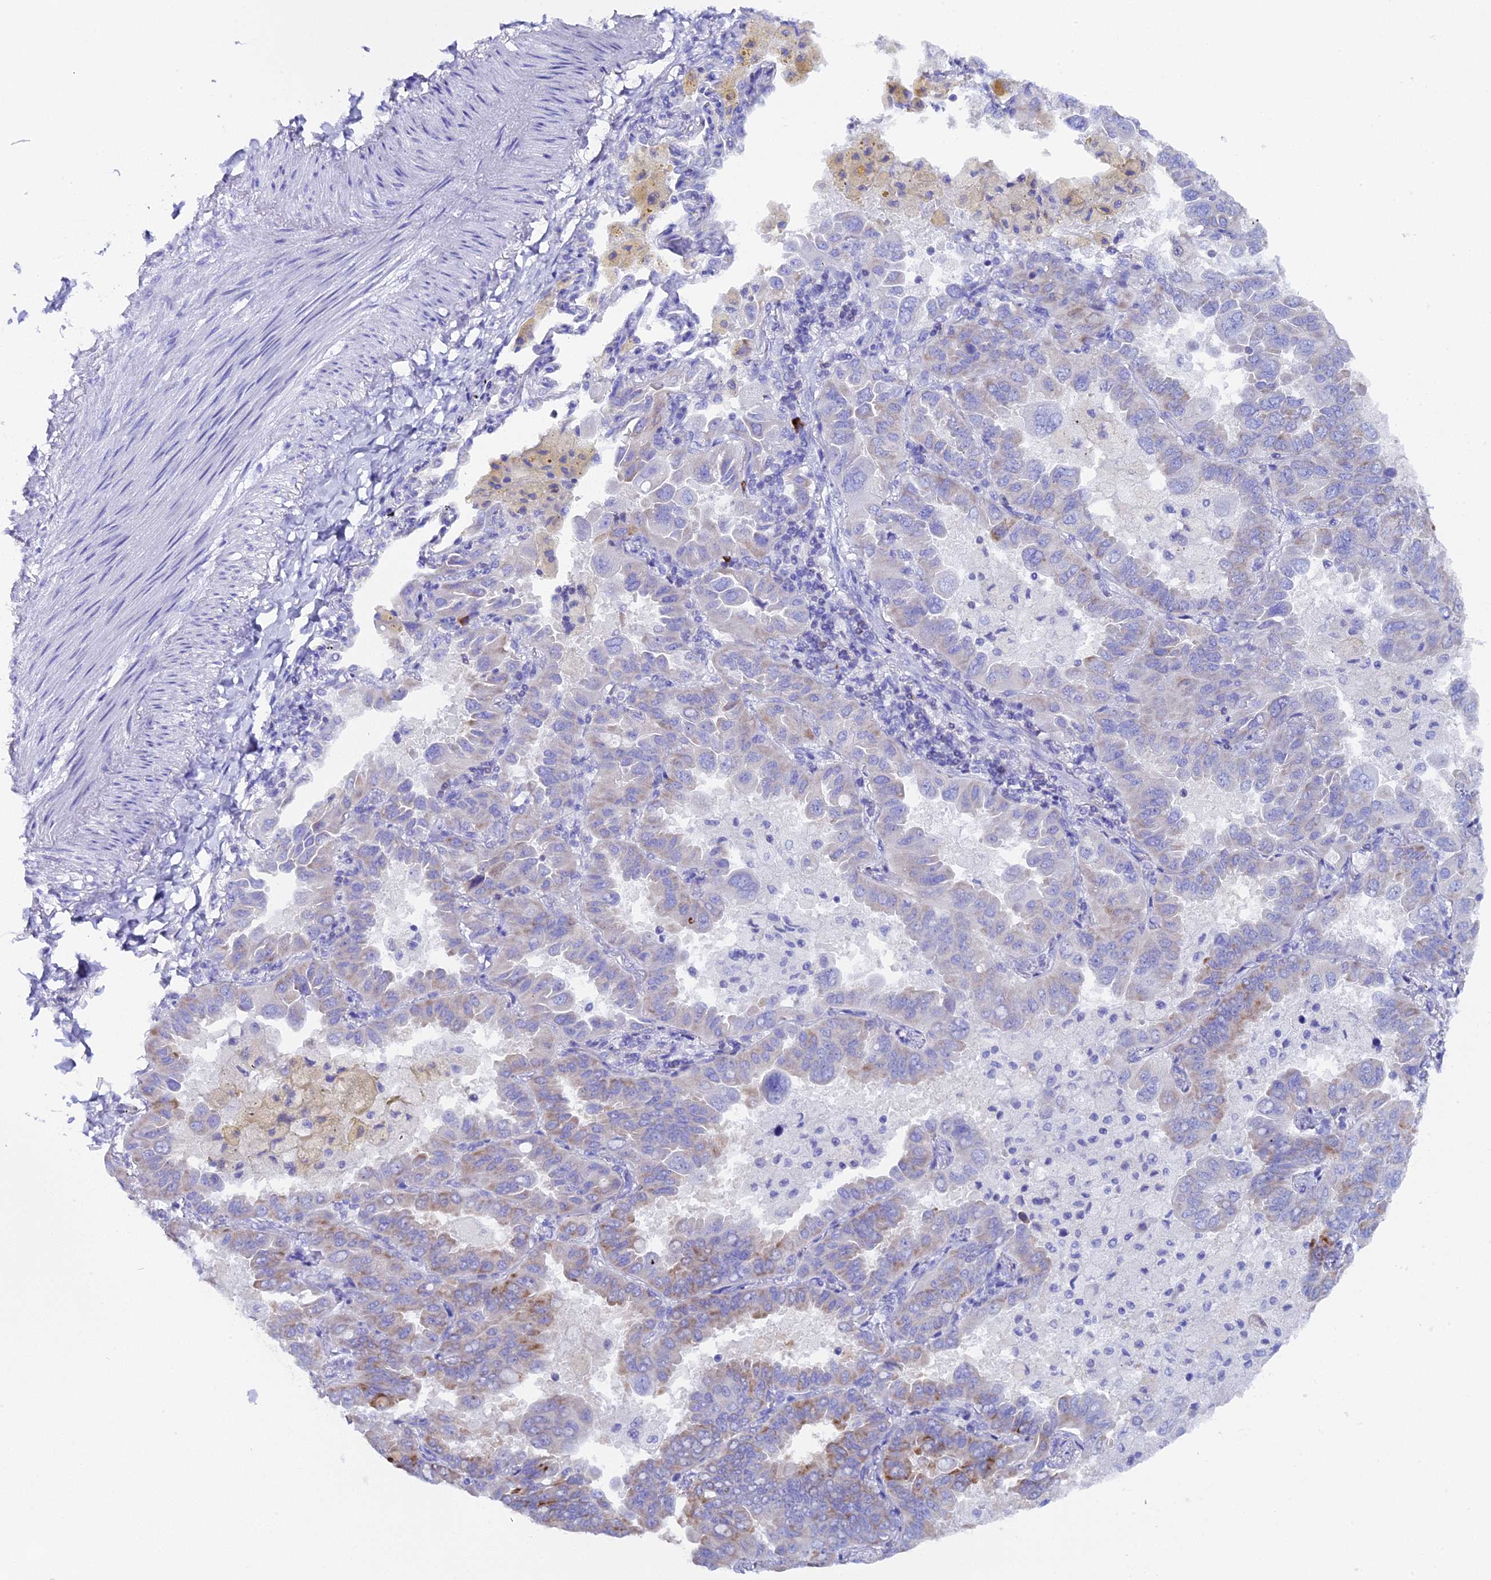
{"staining": {"intensity": "weak", "quantity": "<25%", "location": "cytoplasmic/membranous"}, "tissue": "lung cancer", "cell_type": "Tumor cells", "image_type": "cancer", "snomed": [{"axis": "morphology", "description": "Adenocarcinoma, NOS"}, {"axis": "topography", "description": "Lung"}], "caption": "IHC image of neoplastic tissue: lung adenocarcinoma stained with DAB (3,3'-diaminobenzidine) reveals no significant protein staining in tumor cells. Nuclei are stained in blue.", "gene": "FKBP11", "patient": {"sex": "male", "age": 64}}